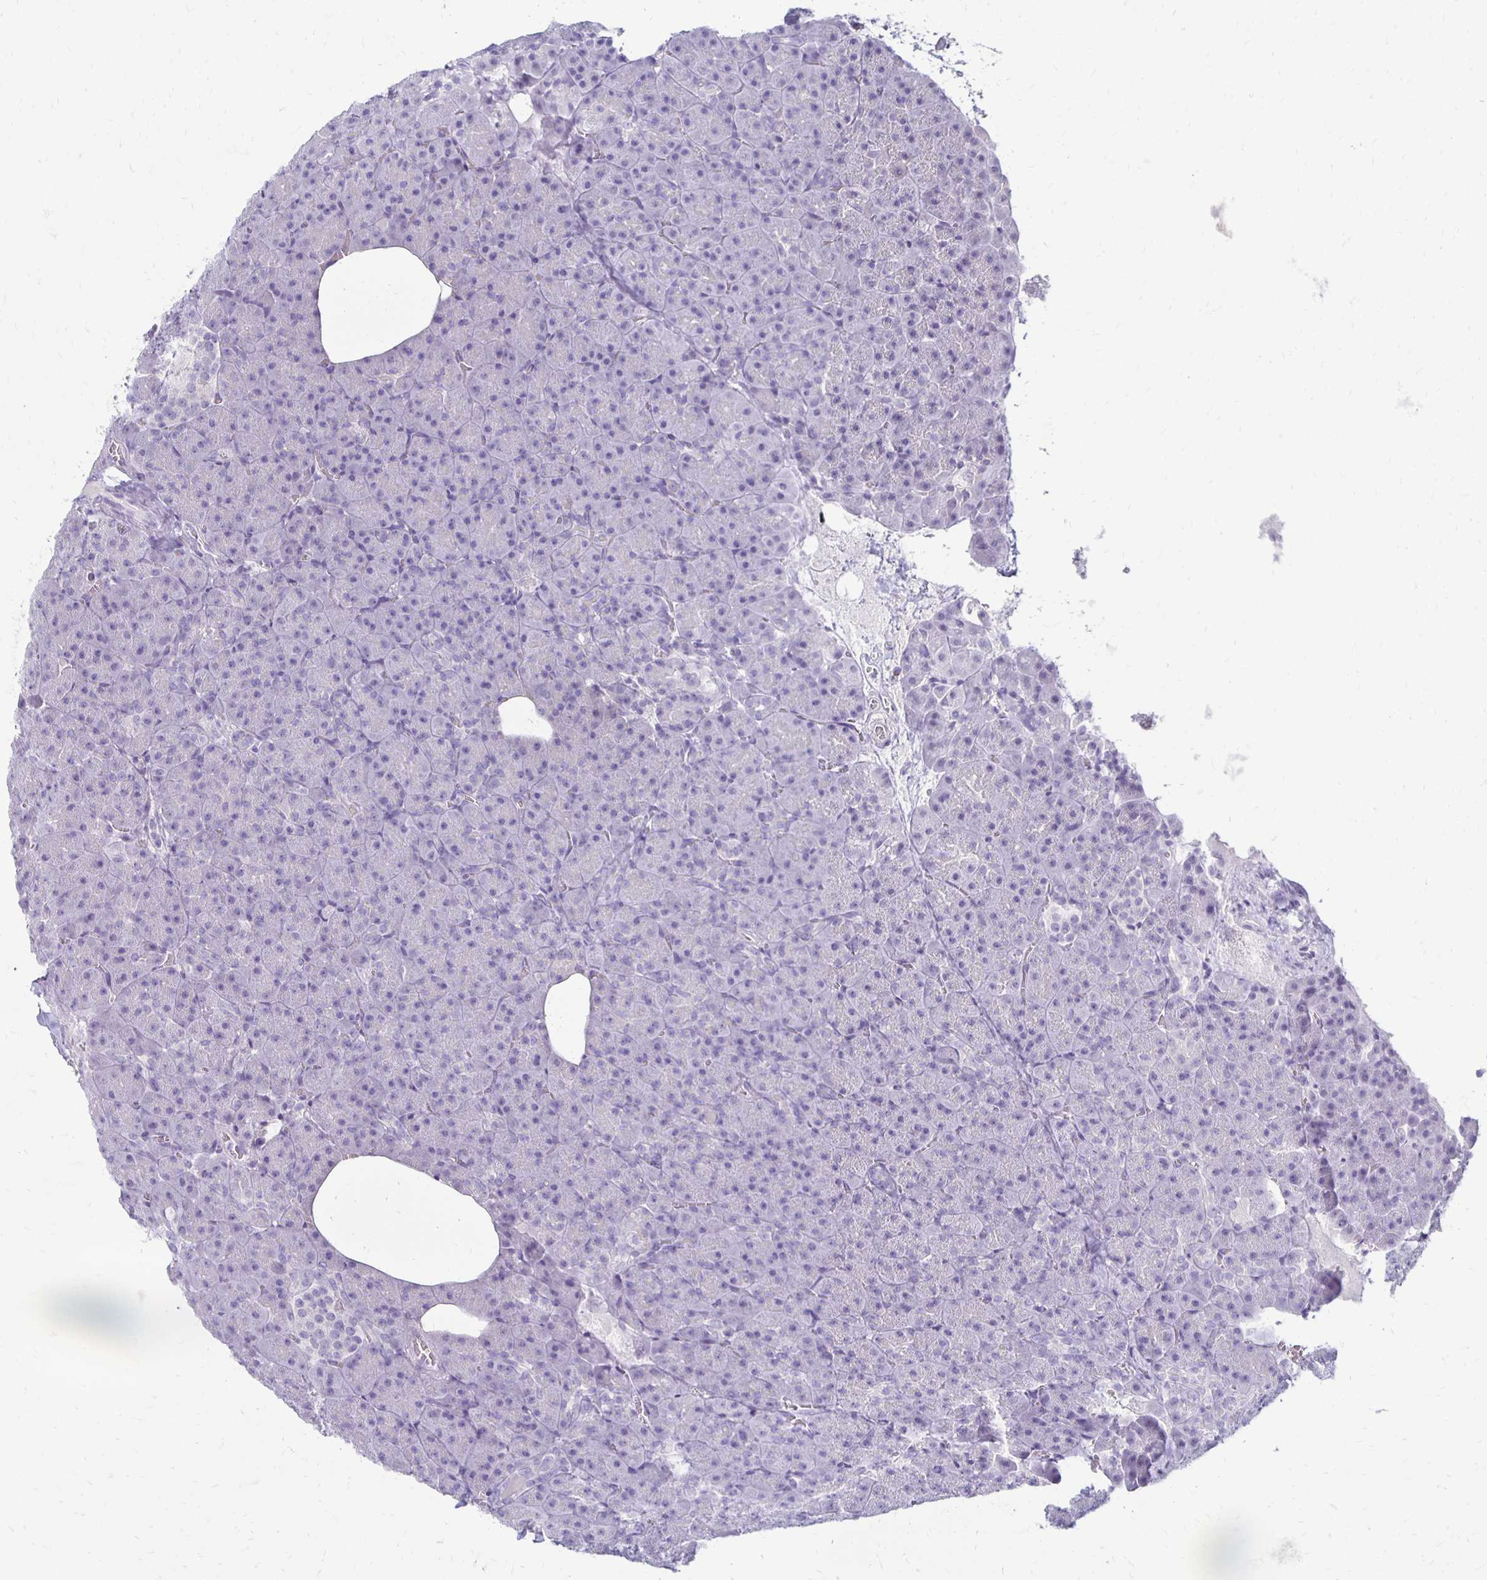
{"staining": {"intensity": "negative", "quantity": "none", "location": "none"}, "tissue": "pancreas", "cell_type": "Exocrine glandular cells", "image_type": "normal", "snomed": [{"axis": "morphology", "description": "Normal tissue, NOS"}, {"axis": "topography", "description": "Pancreas"}], "caption": "This micrograph is of normal pancreas stained with immunohistochemistry (IHC) to label a protein in brown with the nuclei are counter-stained blue. There is no staining in exocrine glandular cells. (Stains: DAB (3,3'-diaminobenzidine) immunohistochemistry (IHC) with hematoxylin counter stain, Microscopy: brightfield microscopy at high magnification).", "gene": "RYR1", "patient": {"sex": "female", "age": 74}}